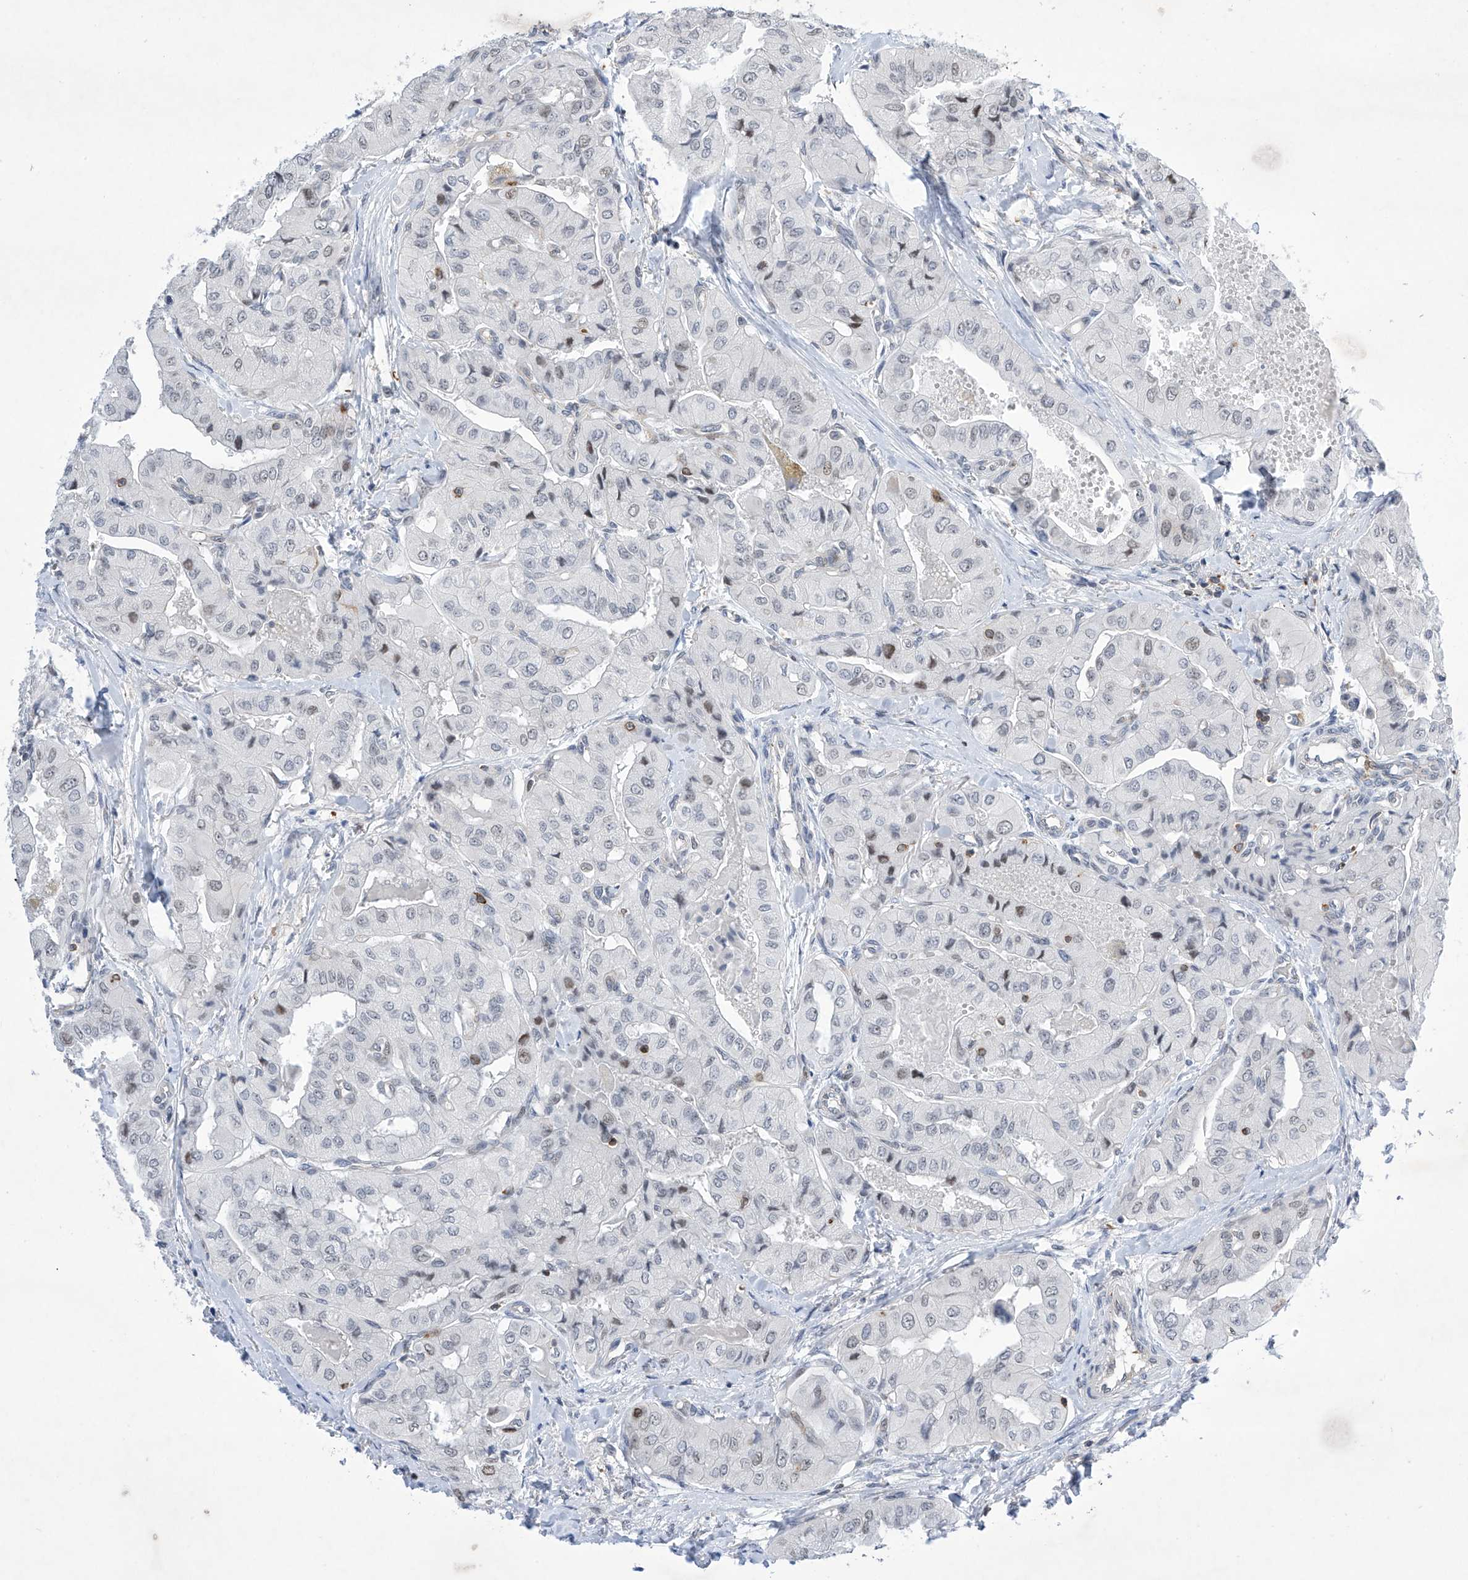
{"staining": {"intensity": "weak", "quantity": "<25%", "location": "nuclear"}, "tissue": "thyroid cancer", "cell_type": "Tumor cells", "image_type": "cancer", "snomed": [{"axis": "morphology", "description": "Papillary adenocarcinoma, NOS"}, {"axis": "topography", "description": "Thyroid gland"}], "caption": "Immunohistochemical staining of human thyroid cancer exhibits no significant staining in tumor cells. The staining was performed using DAB (3,3'-diaminobenzidine) to visualize the protein expression in brown, while the nuclei were stained in blue with hematoxylin (Magnification: 20x).", "gene": "MSL3", "patient": {"sex": "female", "age": 59}}